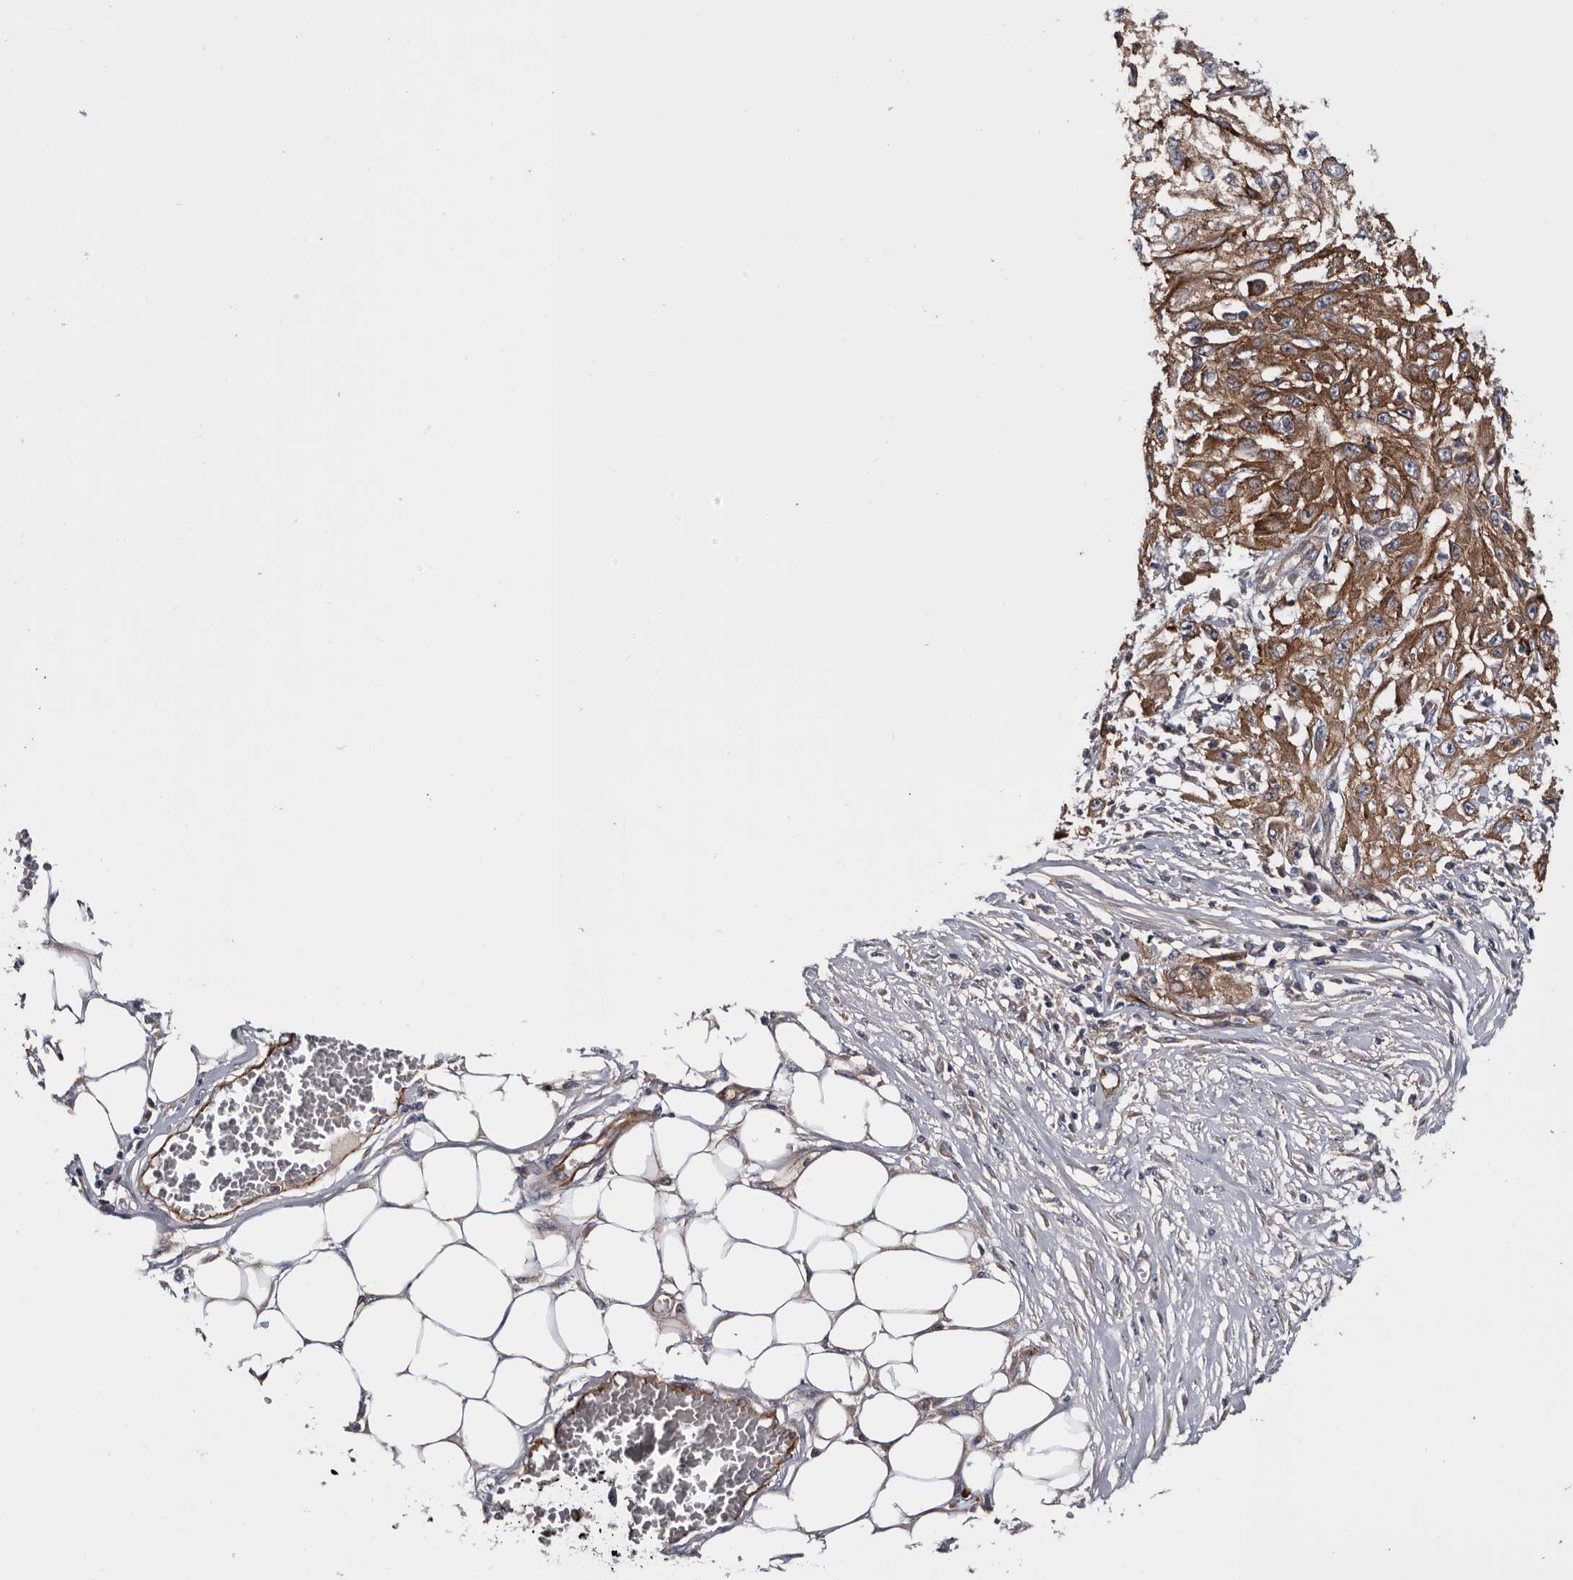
{"staining": {"intensity": "strong", "quantity": ">75%", "location": "cytoplasmic/membranous"}, "tissue": "skin cancer", "cell_type": "Tumor cells", "image_type": "cancer", "snomed": [{"axis": "morphology", "description": "Squamous cell carcinoma, NOS"}, {"axis": "morphology", "description": "Squamous cell carcinoma, metastatic, NOS"}, {"axis": "topography", "description": "Skin"}, {"axis": "topography", "description": "Lymph node"}], "caption": "Skin cancer (metastatic squamous cell carcinoma) stained for a protein displays strong cytoplasmic/membranous positivity in tumor cells.", "gene": "TSPAN17", "patient": {"sex": "male", "age": 75}}